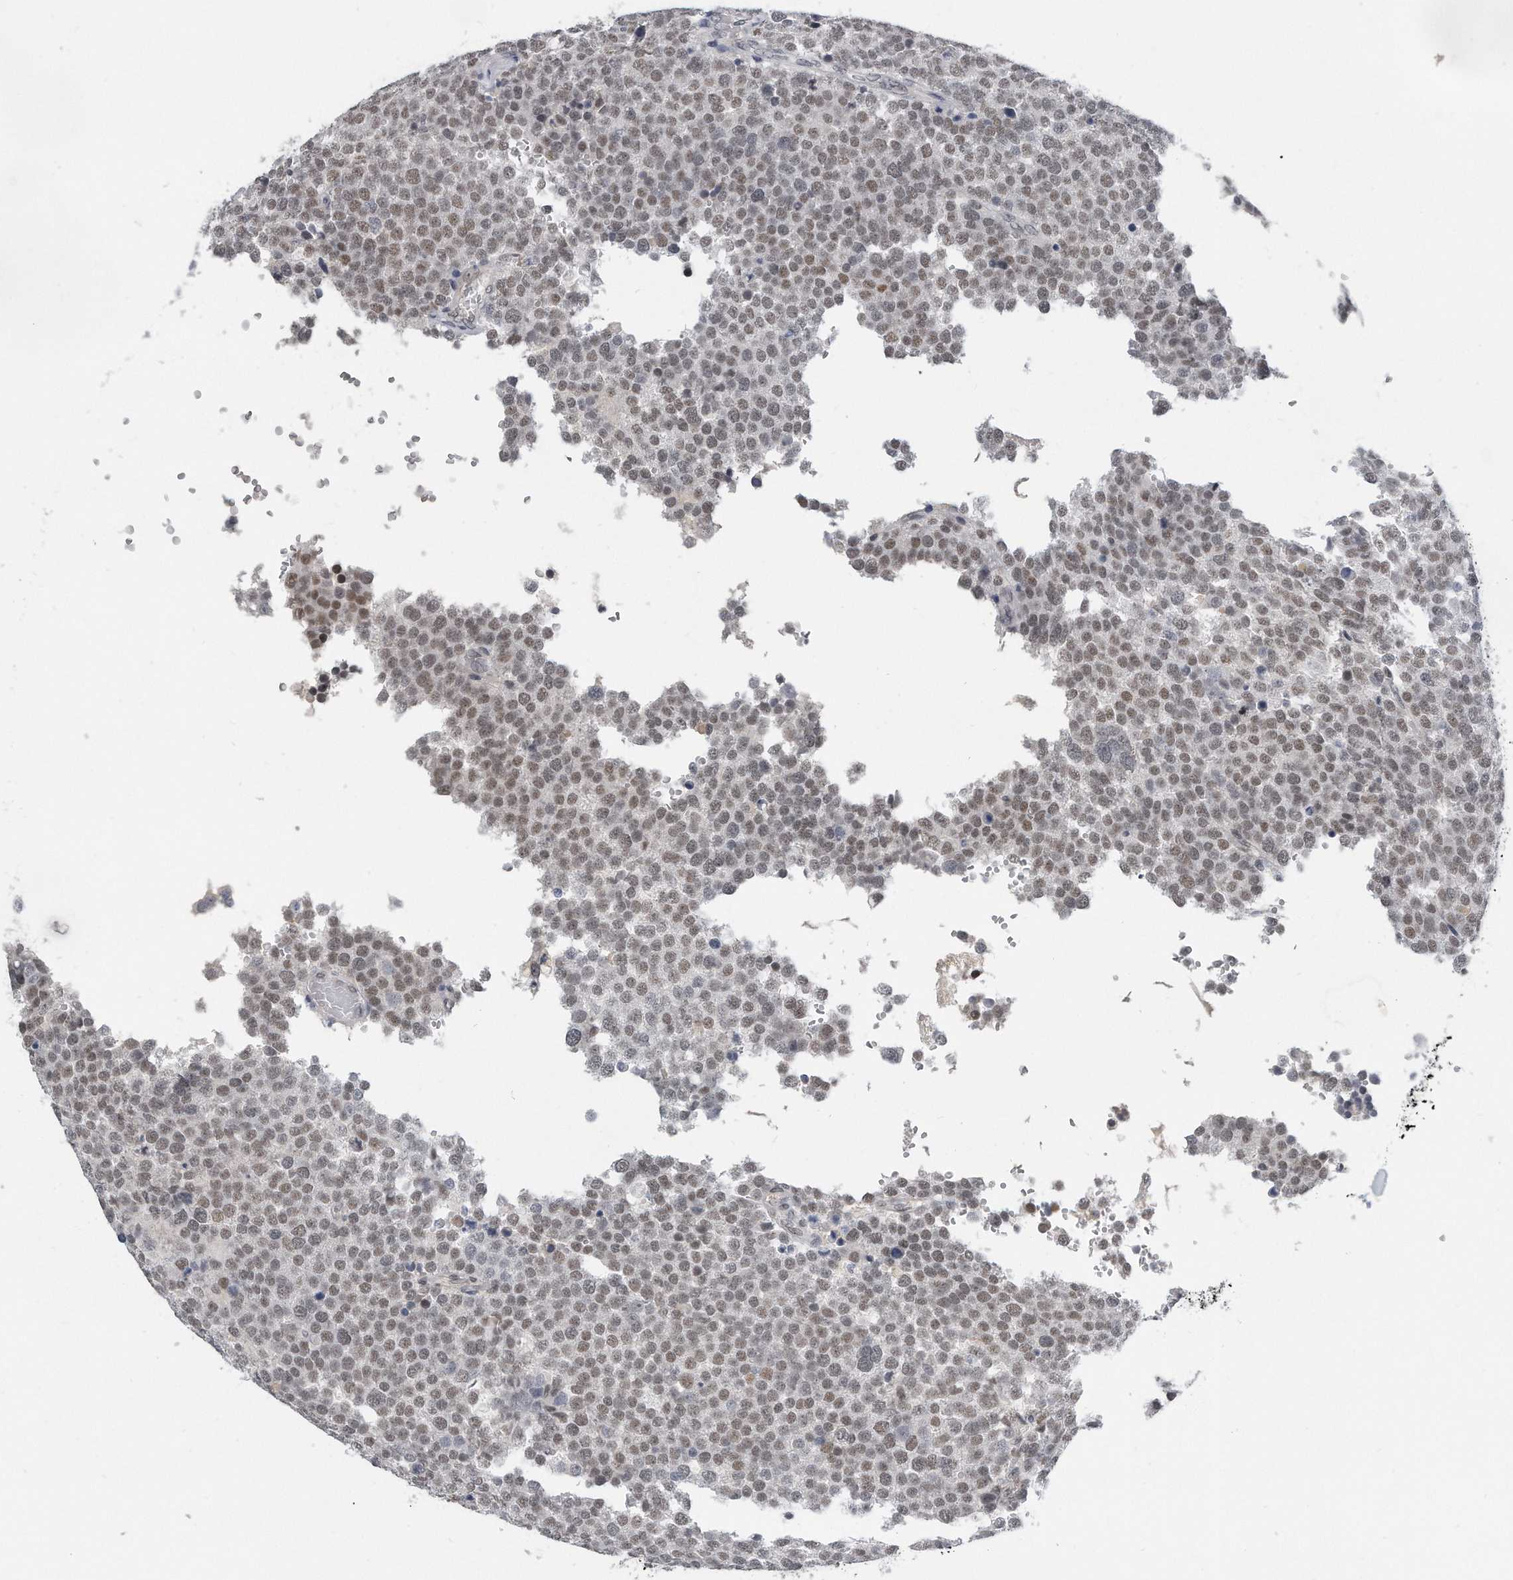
{"staining": {"intensity": "moderate", "quantity": ">75%", "location": "nuclear"}, "tissue": "testis cancer", "cell_type": "Tumor cells", "image_type": "cancer", "snomed": [{"axis": "morphology", "description": "Seminoma, NOS"}, {"axis": "topography", "description": "Testis"}], "caption": "Testis seminoma stained with DAB (3,3'-diaminobenzidine) immunohistochemistry (IHC) displays medium levels of moderate nuclear positivity in approximately >75% of tumor cells. The staining is performed using DAB brown chromogen to label protein expression. The nuclei are counter-stained blue using hematoxylin.", "gene": "CTBP2", "patient": {"sex": "male", "age": 71}}